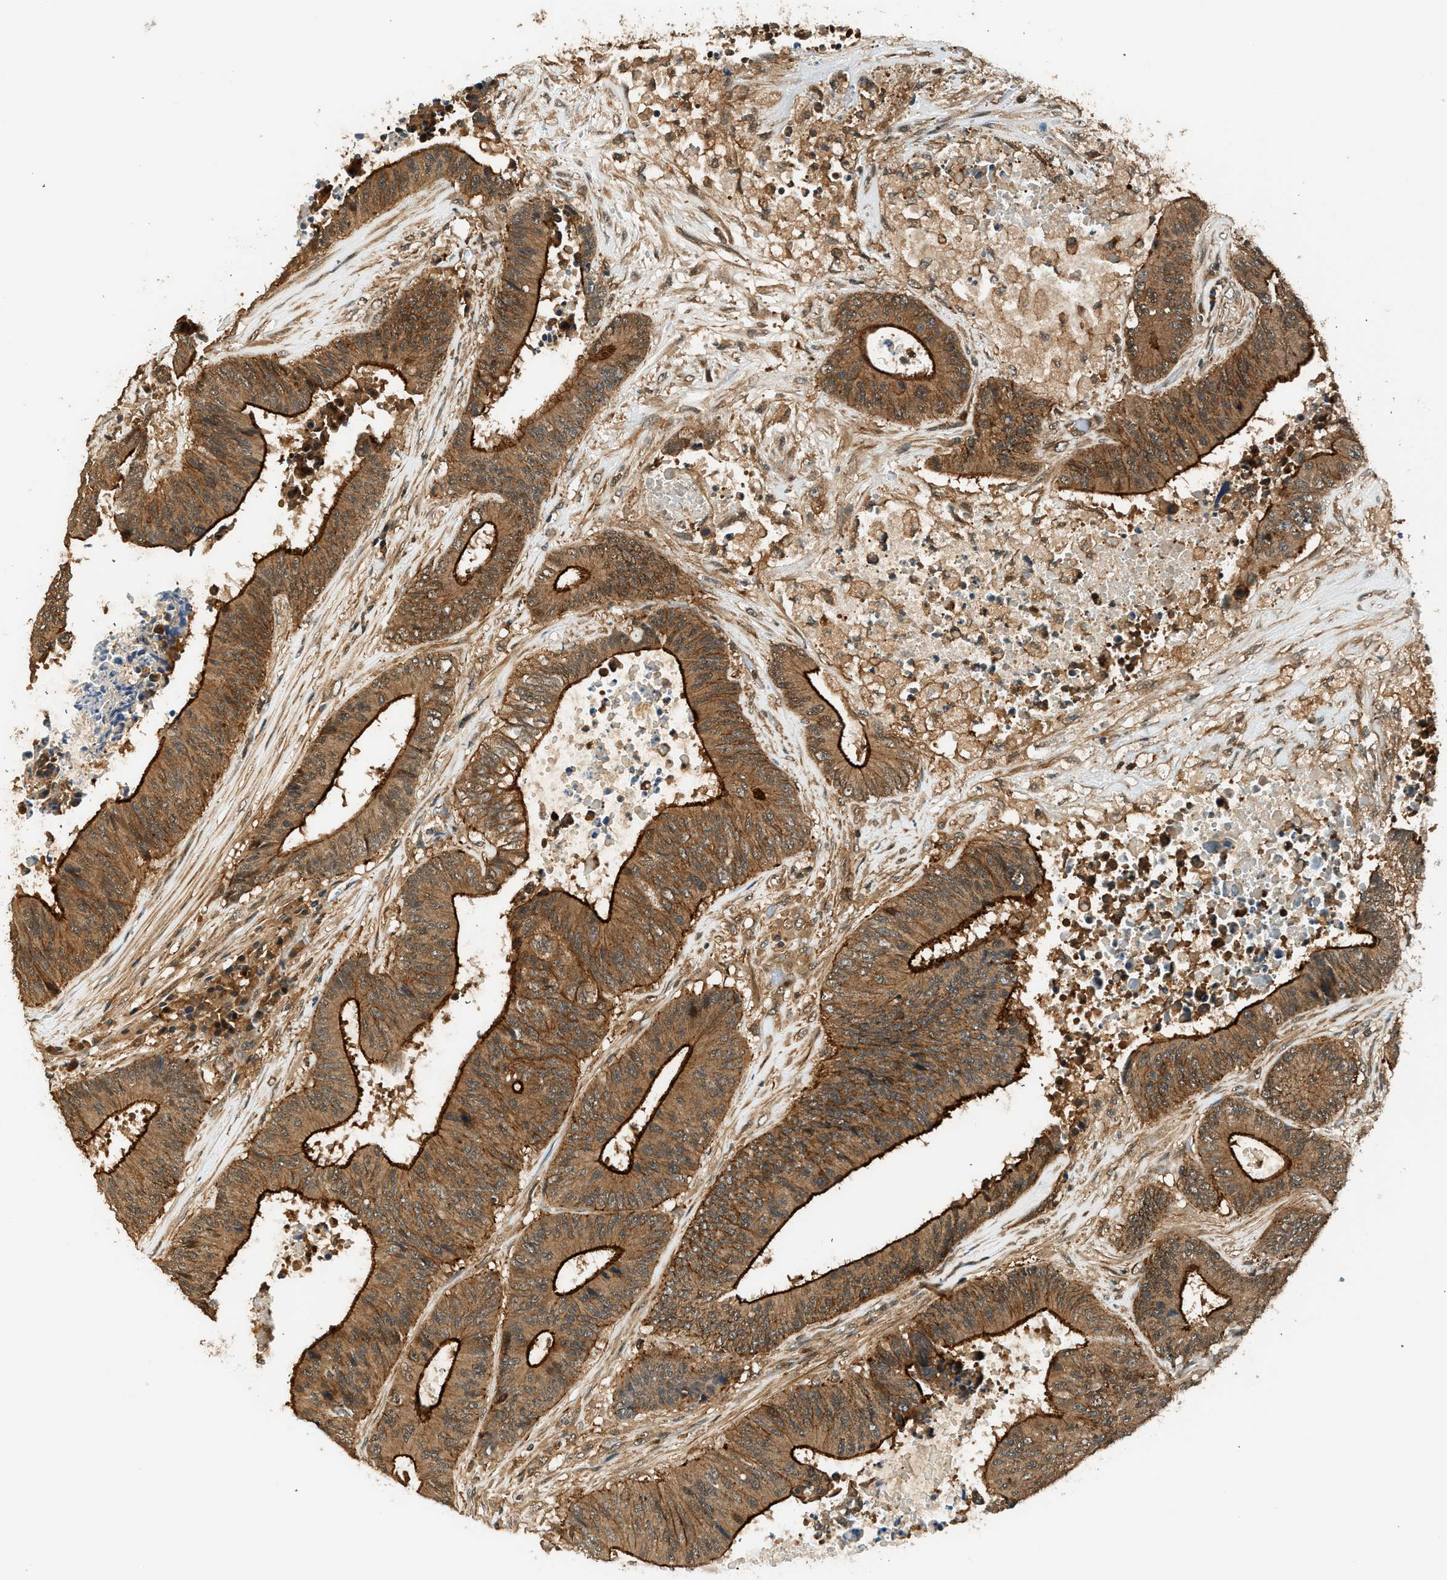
{"staining": {"intensity": "strong", "quantity": "25%-75%", "location": "cytoplasmic/membranous"}, "tissue": "colorectal cancer", "cell_type": "Tumor cells", "image_type": "cancer", "snomed": [{"axis": "morphology", "description": "Adenocarcinoma, NOS"}, {"axis": "topography", "description": "Rectum"}], "caption": "This micrograph shows immunohistochemistry (IHC) staining of colorectal adenocarcinoma, with high strong cytoplasmic/membranous positivity in approximately 25%-75% of tumor cells.", "gene": "ARHGEF11", "patient": {"sex": "male", "age": 72}}